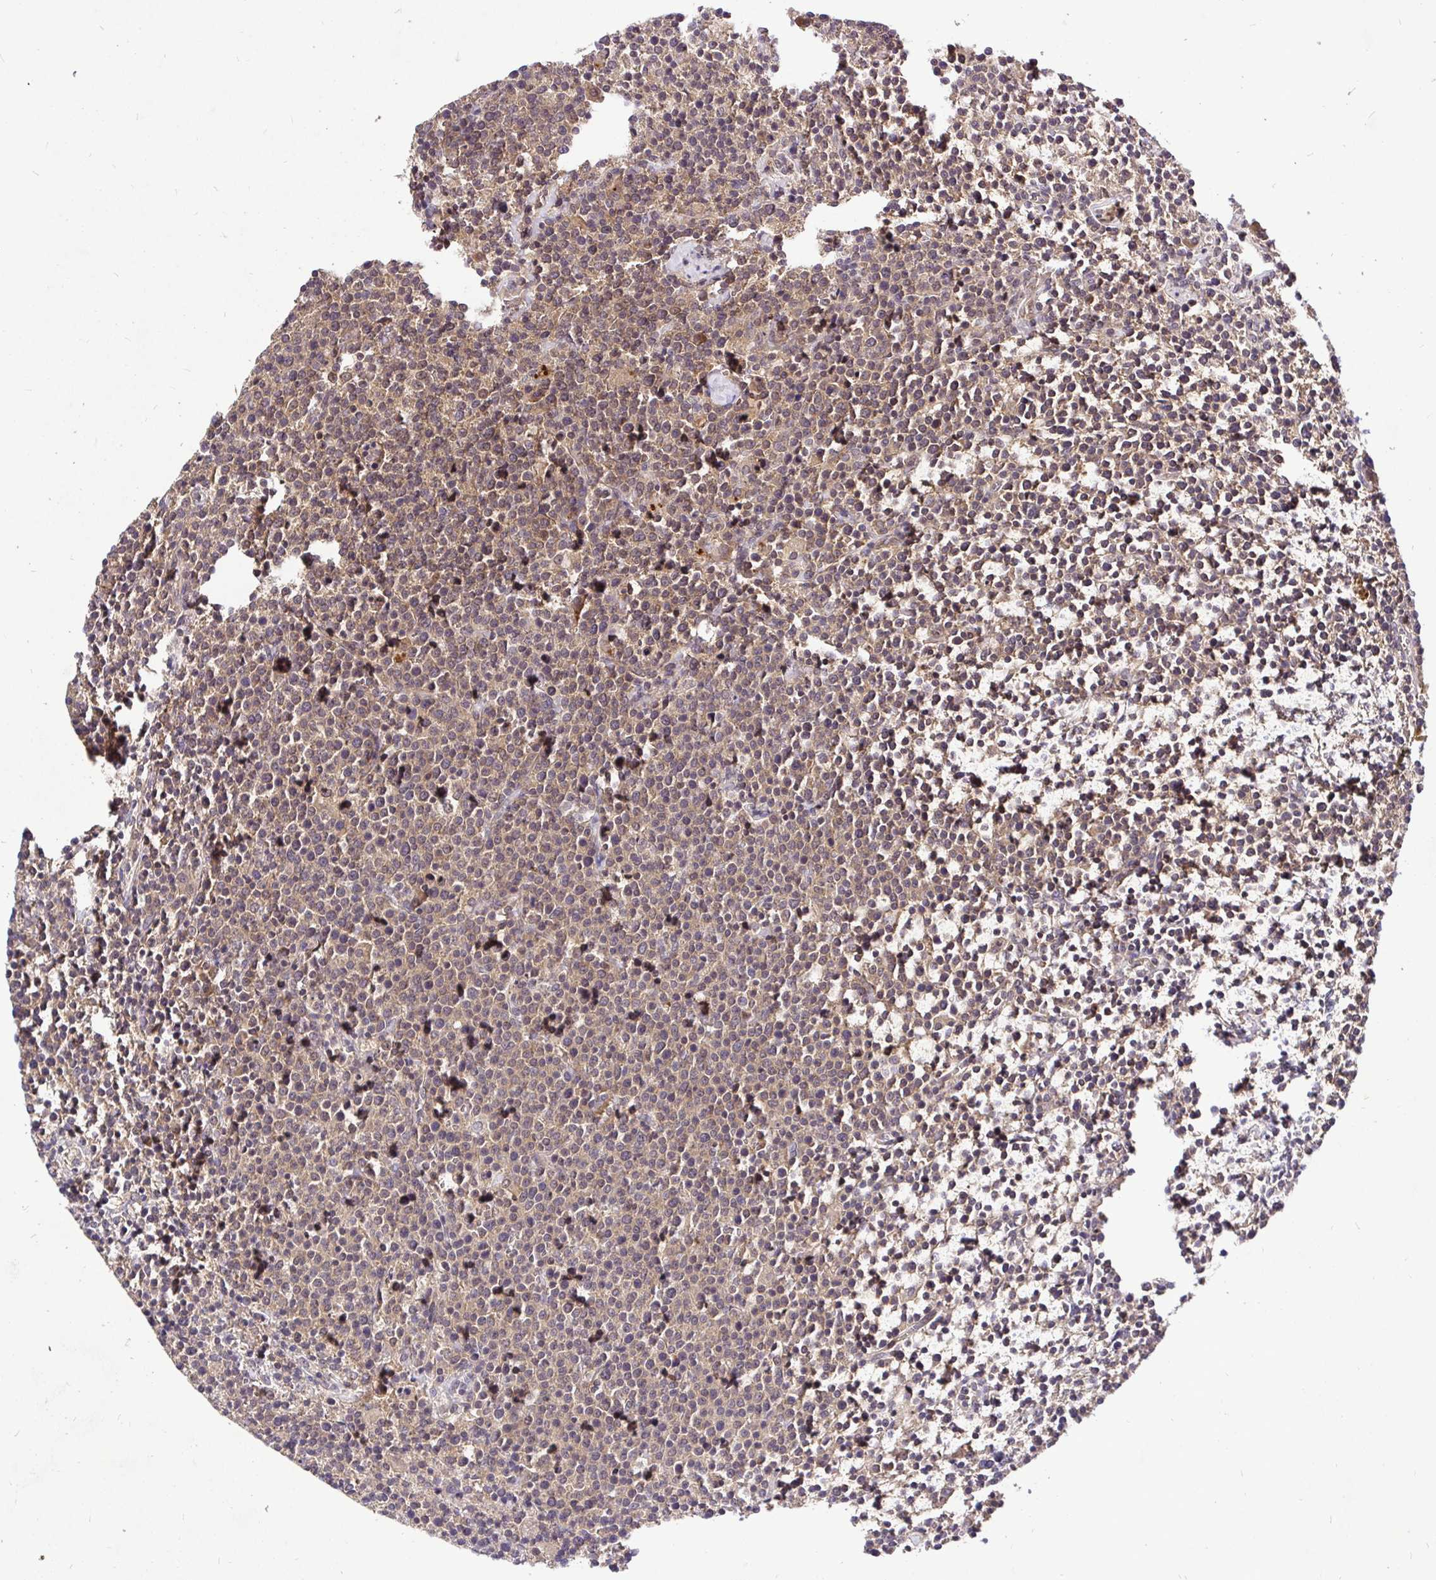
{"staining": {"intensity": "weak", "quantity": ">75%", "location": "cytoplasmic/membranous,nuclear"}, "tissue": "lymphoma", "cell_type": "Tumor cells", "image_type": "cancer", "snomed": [{"axis": "morphology", "description": "Malignant lymphoma, non-Hodgkin's type, High grade"}, {"axis": "topography", "description": "Lymph node"}], "caption": "Immunohistochemical staining of human high-grade malignant lymphoma, non-Hodgkin's type displays weak cytoplasmic/membranous and nuclear protein staining in approximately >75% of tumor cells. The protein of interest is stained brown, and the nuclei are stained in blue (DAB (3,3'-diaminobenzidine) IHC with brightfield microscopy, high magnification).", "gene": "UBE2M", "patient": {"sex": "male", "age": 61}}